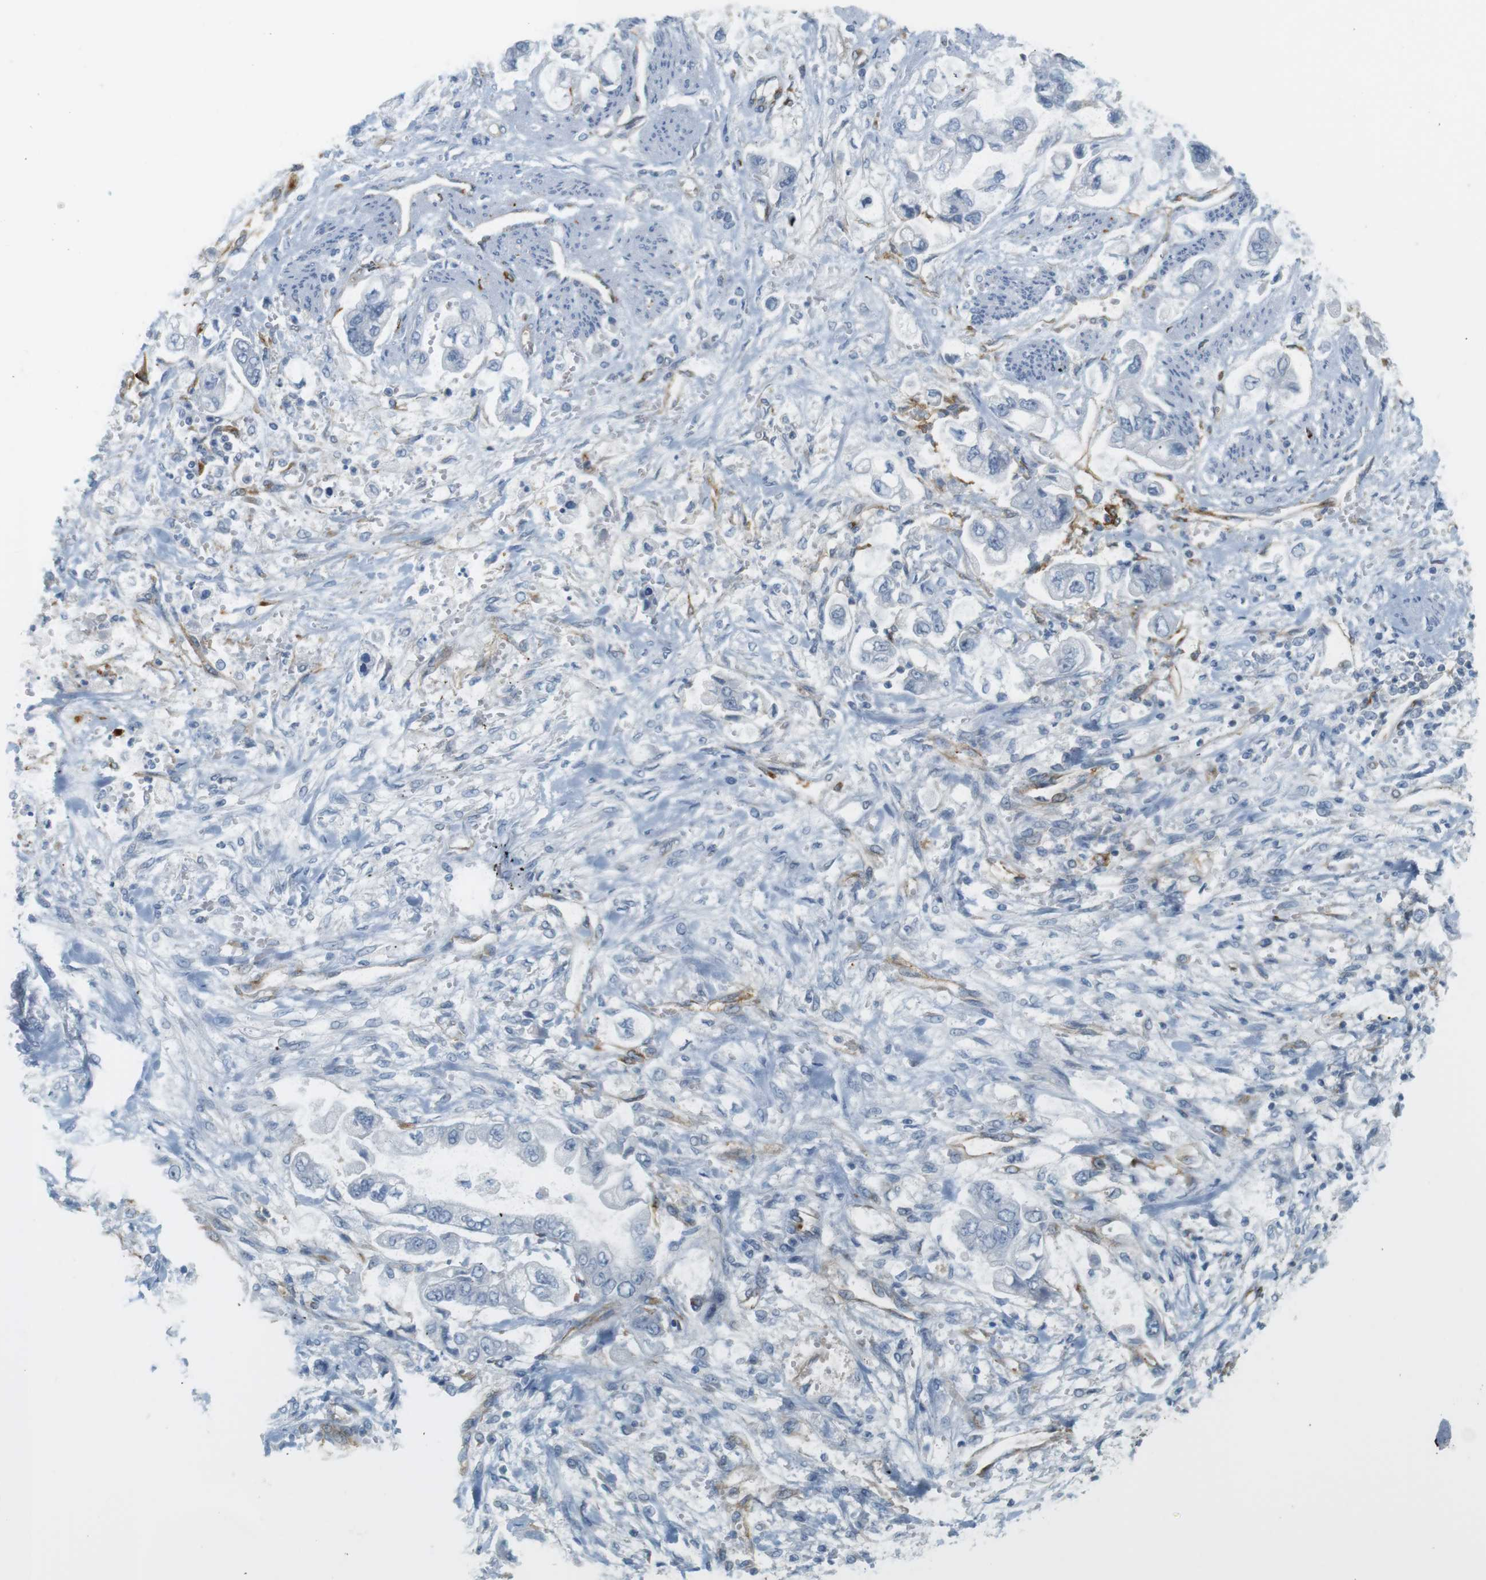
{"staining": {"intensity": "negative", "quantity": "none", "location": "none"}, "tissue": "stomach cancer", "cell_type": "Tumor cells", "image_type": "cancer", "snomed": [{"axis": "morphology", "description": "Normal tissue, NOS"}, {"axis": "morphology", "description": "Adenocarcinoma, NOS"}, {"axis": "topography", "description": "Stomach"}], "caption": "Tumor cells show no significant protein staining in stomach cancer. (Stains: DAB immunohistochemistry with hematoxylin counter stain, Microscopy: brightfield microscopy at high magnification).", "gene": "F2R", "patient": {"sex": "male", "age": 62}}